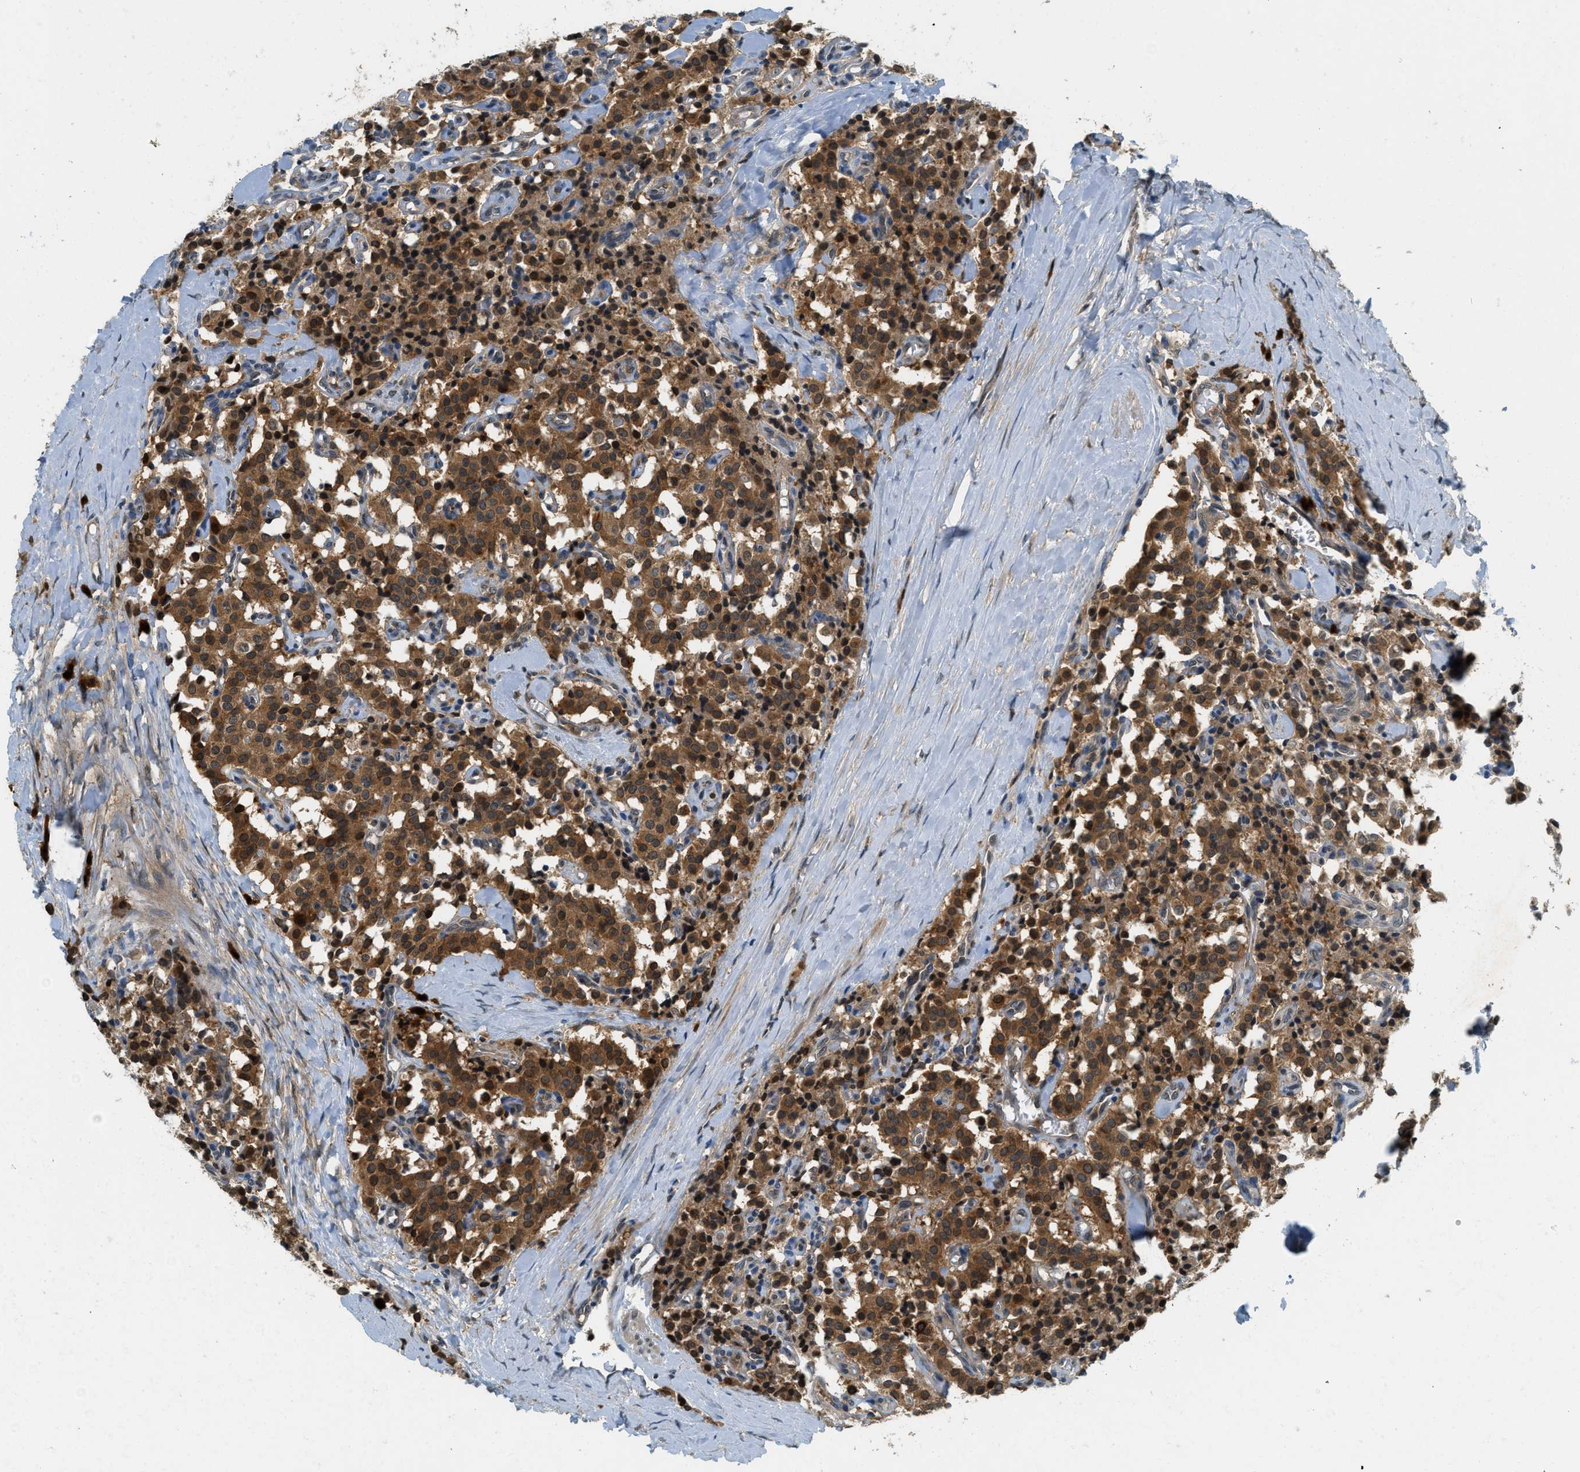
{"staining": {"intensity": "strong", "quantity": ">75%", "location": "cytoplasmic/membranous,nuclear"}, "tissue": "carcinoid", "cell_type": "Tumor cells", "image_type": "cancer", "snomed": [{"axis": "morphology", "description": "Carcinoid, malignant, NOS"}, {"axis": "topography", "description": "Lung"}], "caption": "The micrograph exhibits immunohistochemical staining of carcinoid. There is strong cytoplasmic/membranous and nuclear expression is present in about >75% of tumor cells.", "gene": "GMPPB", "patient": {"sex": "male", "age": 30}}